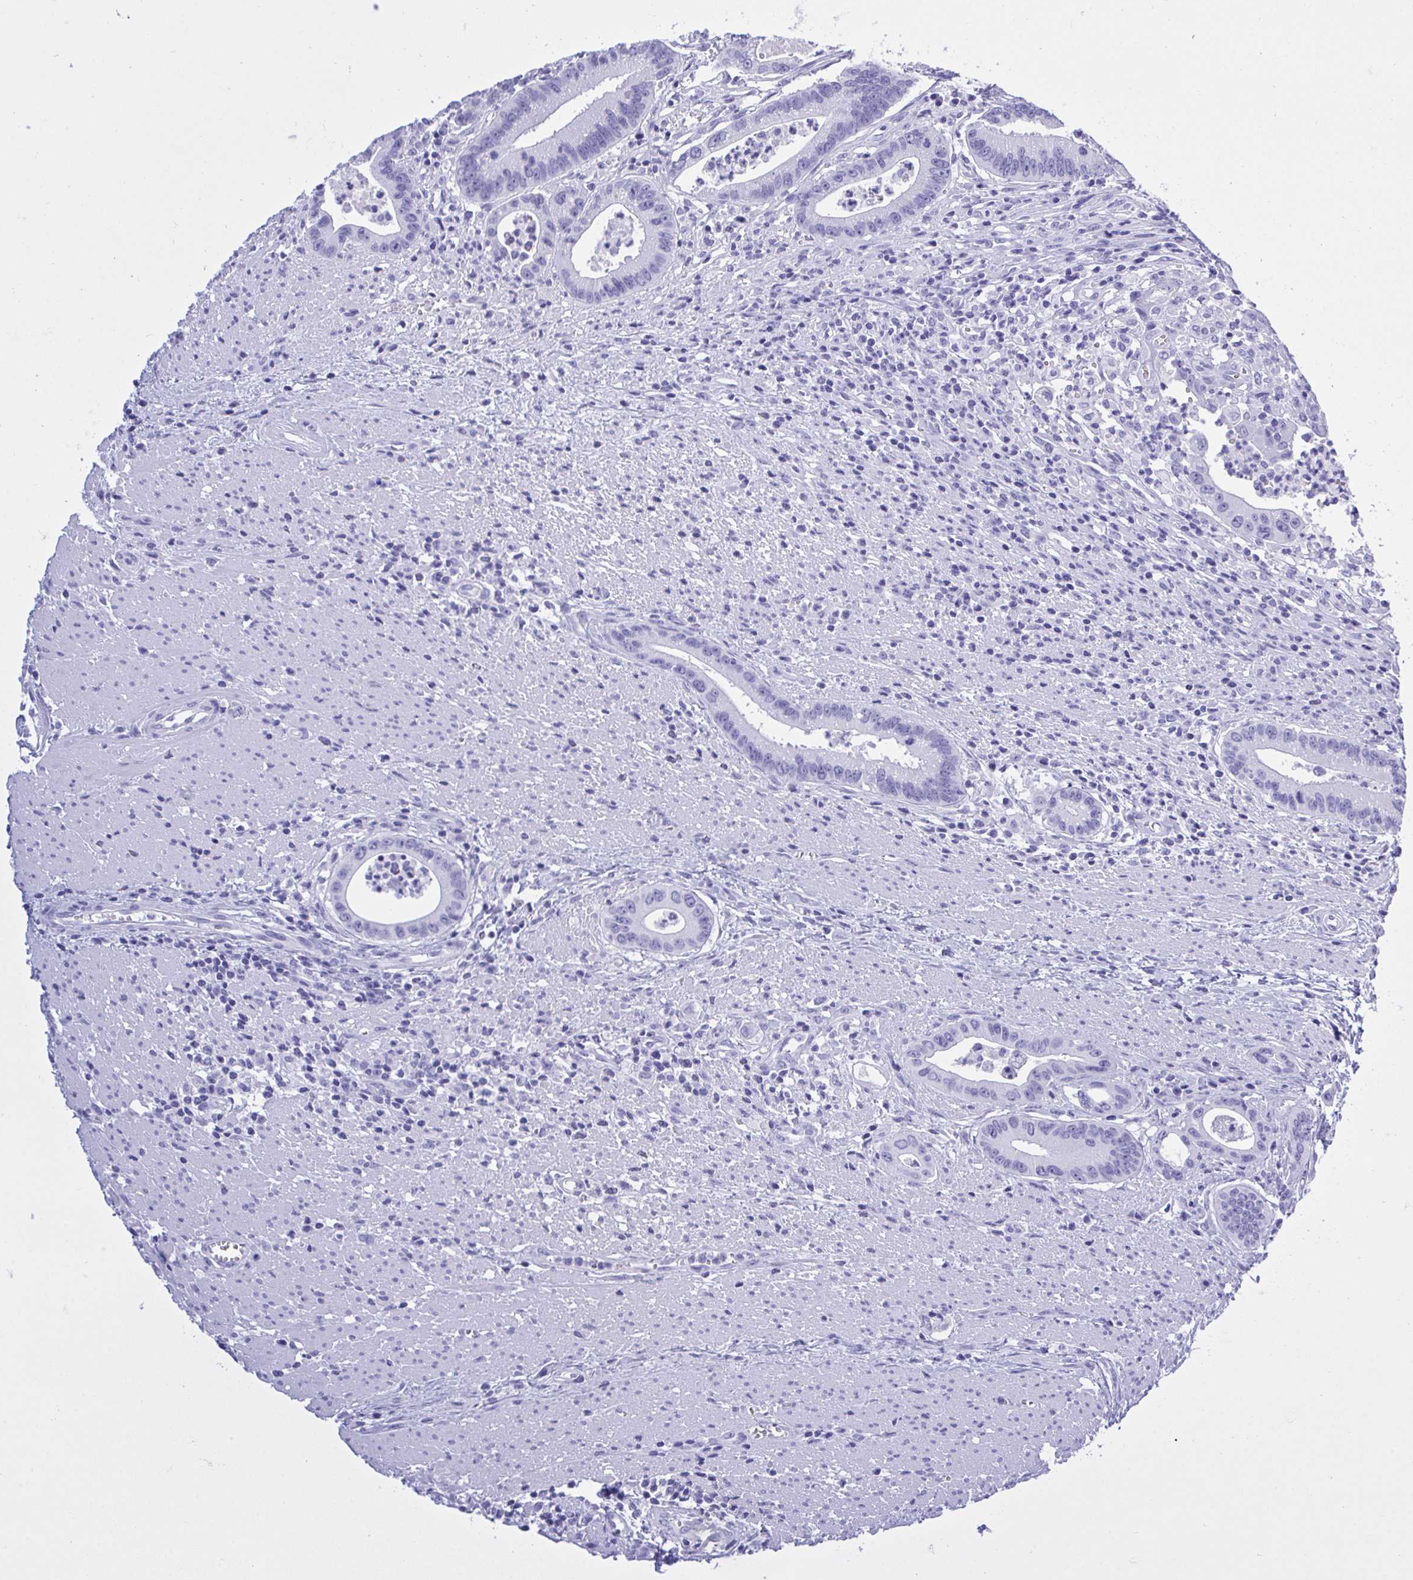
{"staining": {"intensity": "negative", "quantity": "none", "location": "none"}, "tissue": "colorectal cancer", "cell_type": "Tumor cells", "image_type": "cancer", "snomed": [{"axis": "morphology", "description": "Adenocarcinoma, NOS"}, {"axis": "topography", "description": "Rectum"}], "caption": "DAB immunohistochemical staining of colorectal adenocarcinoma displays no significant staining in tumor cells.", "gene": "BEX5", "patient": {"sex": "female", "age": 81}}